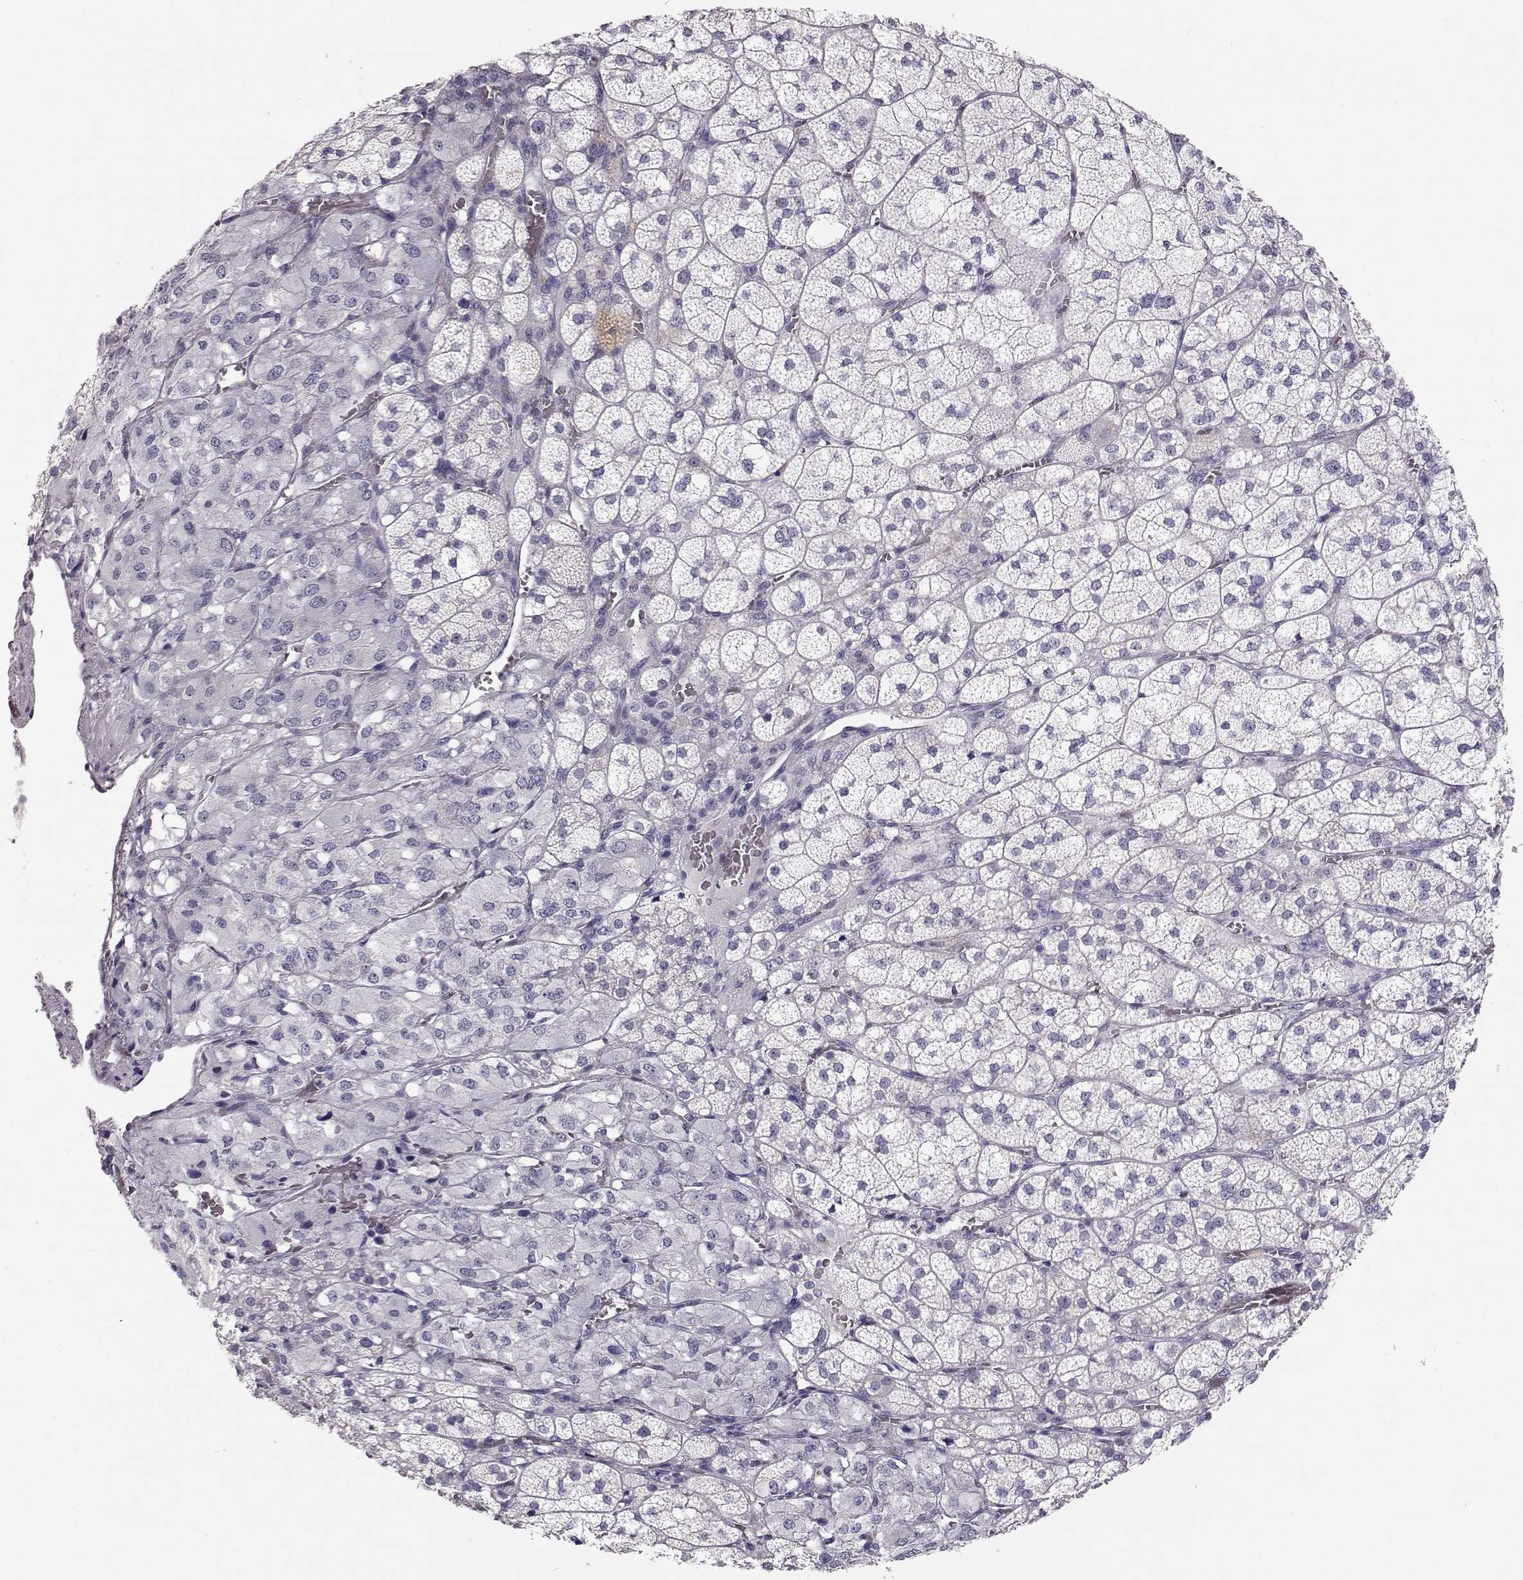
{"staining": {"intensity": "negative", "quantity": "none", "location": "none"}, "tissue": "adrenal gland", "cell_type": "Glandular cells", "image_type": "normal", "snomed": [{"axis": "morphology", "description": "Normal tissue, NOS"}, {"axis": "topography", "description": "Adrenal gland"}], "caption": "DAB immunohistochemical staining of unremarkable adrenal gland shows no significant staining in glandular cells.", "gene": "MAGEC1", "patient": {"sex": "female", "age": 60}}